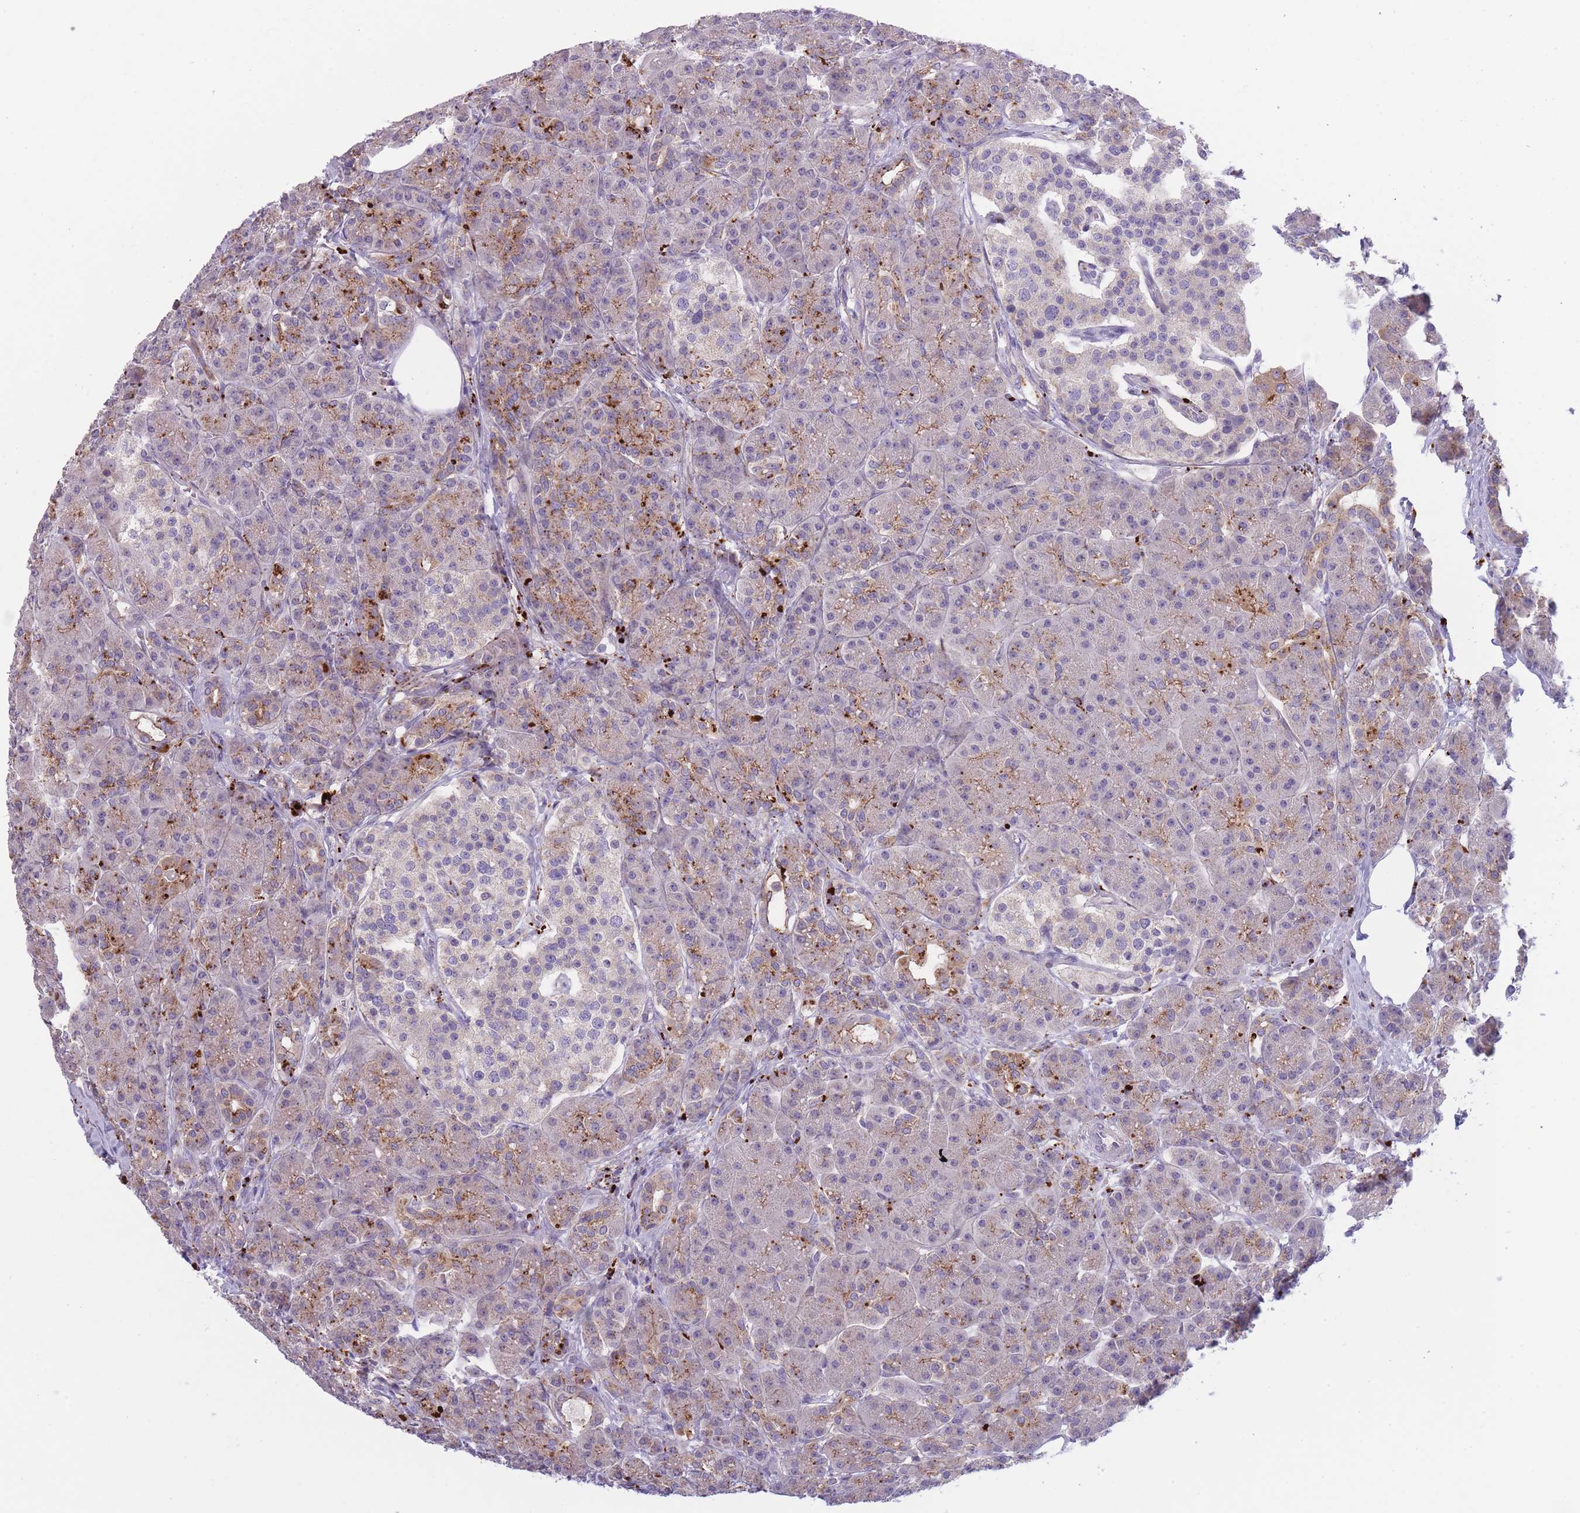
{"staining": {"intensity": "moderate", "quantity": "<25%", "location": "cytoplasmic/membranous"}, "tissue": "pancreas", "cell_type": "Exocrine glandular cells", "image_type": "normal", "snomed": [{"axis": "morphology", "description": "Normal tissue, NOS"}, {"axis": "topography", "description": "Pancreas"}], "caption": "Benign pancreas was stained to show a protein in brown. There is low levels of moderate cytoplasmic/membranous positivity in approximately <25% of exocrine glandular cells. (DAB (3,3'-diaminobenzidine) IHC, brown staining for protein, blue staining for nuclei).", "gene": "TRIM61", "patient": {"sex": "male", "age": 63}}